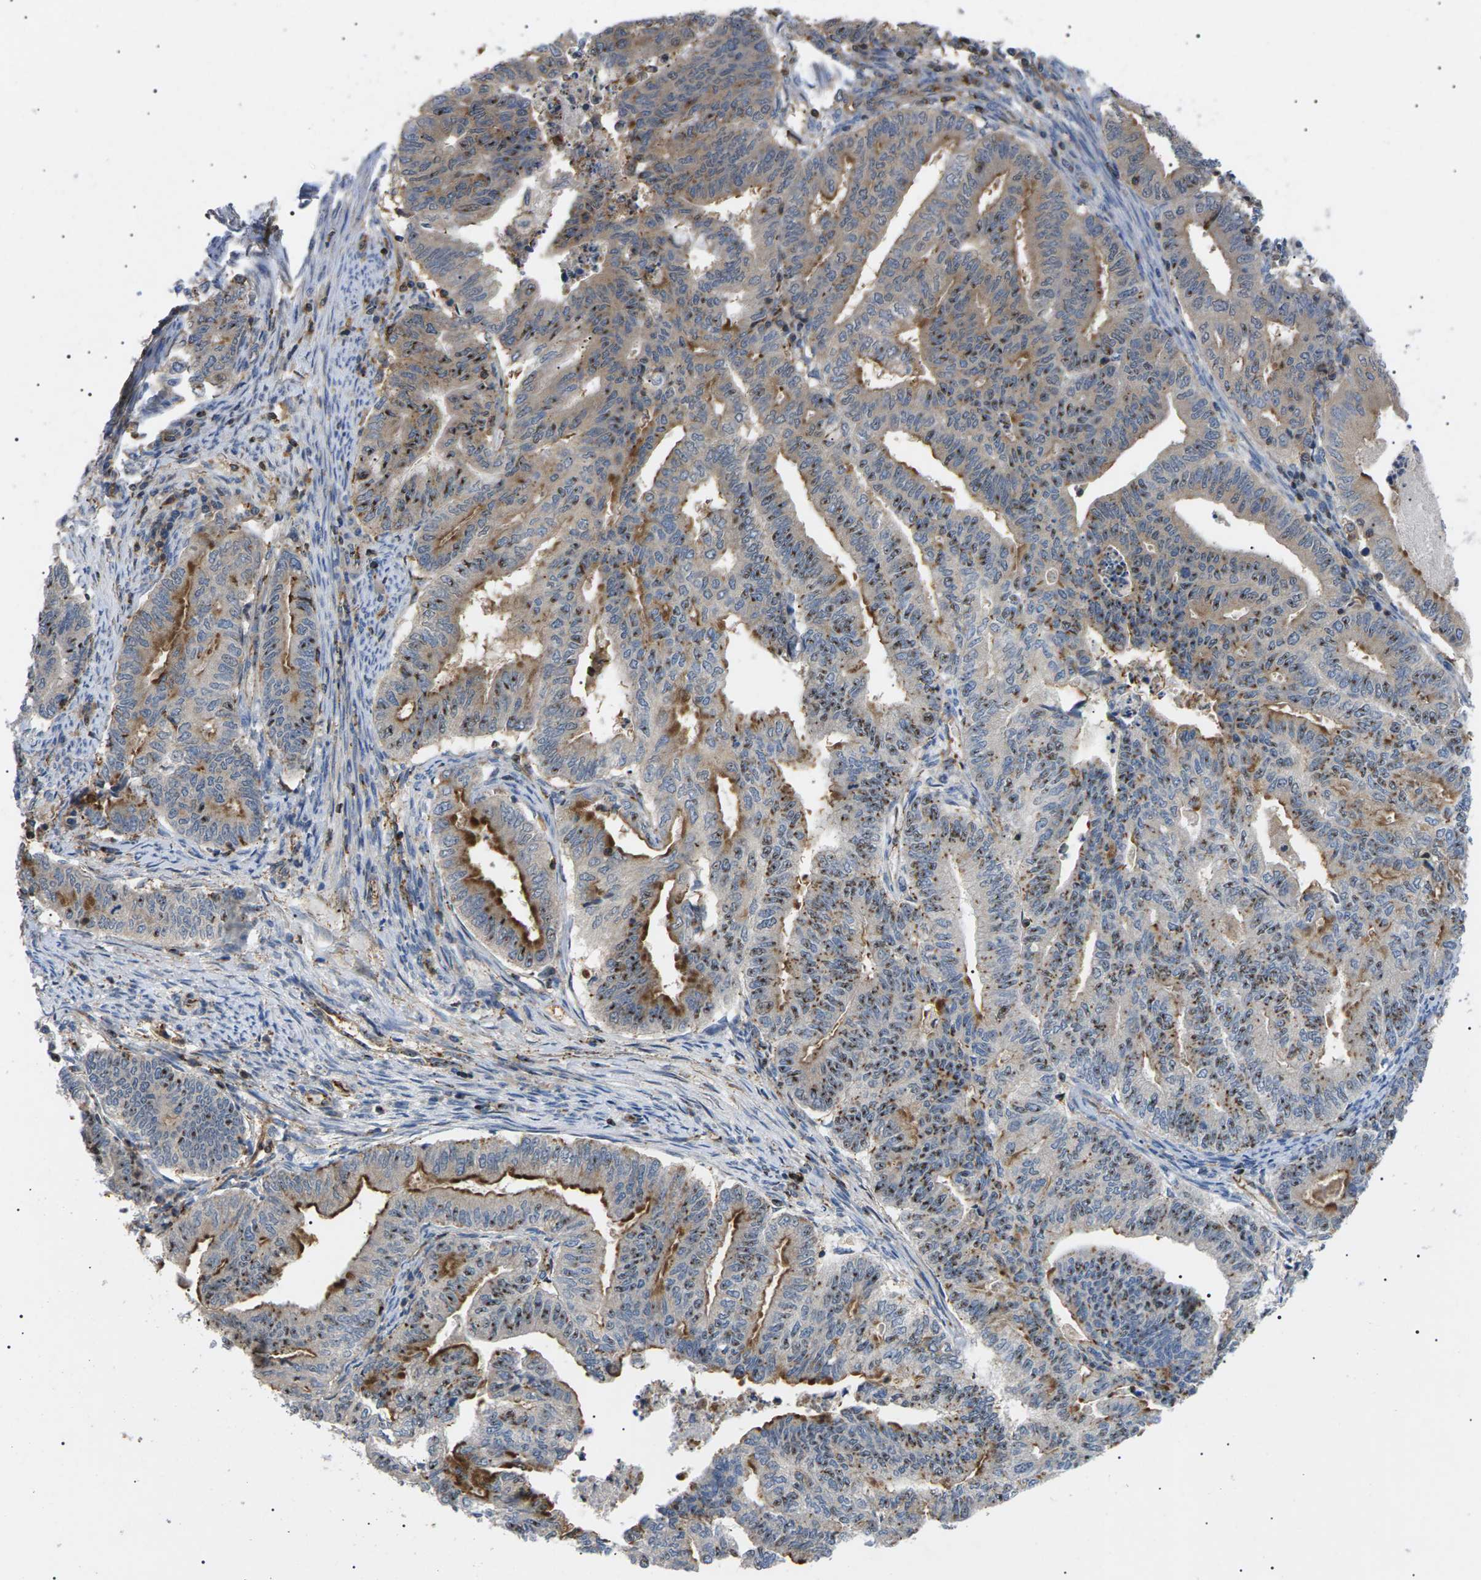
{"staining": {"intensity": "moderate", "quantity": ">75%", "location": "cytoplasmic/membranous,nuclear"}, "tissue": "endometrial cancer", "cell_type": "Tumor cells", "image_type": "cancer", "snomed": [{"axis": "morphology", "description": "Adenocarcinoma, NOS"}, {"axis": "topography", "description": "Endometrium"}], "caption": "Protein expression analysis of endometrial adenocarcinoma displays moderate cytoplasmic/membranous and nuclear staining in about >75% of tumor cells.", "gene": "TMTC4", "patient": {"sex": "female", "age": 79}}